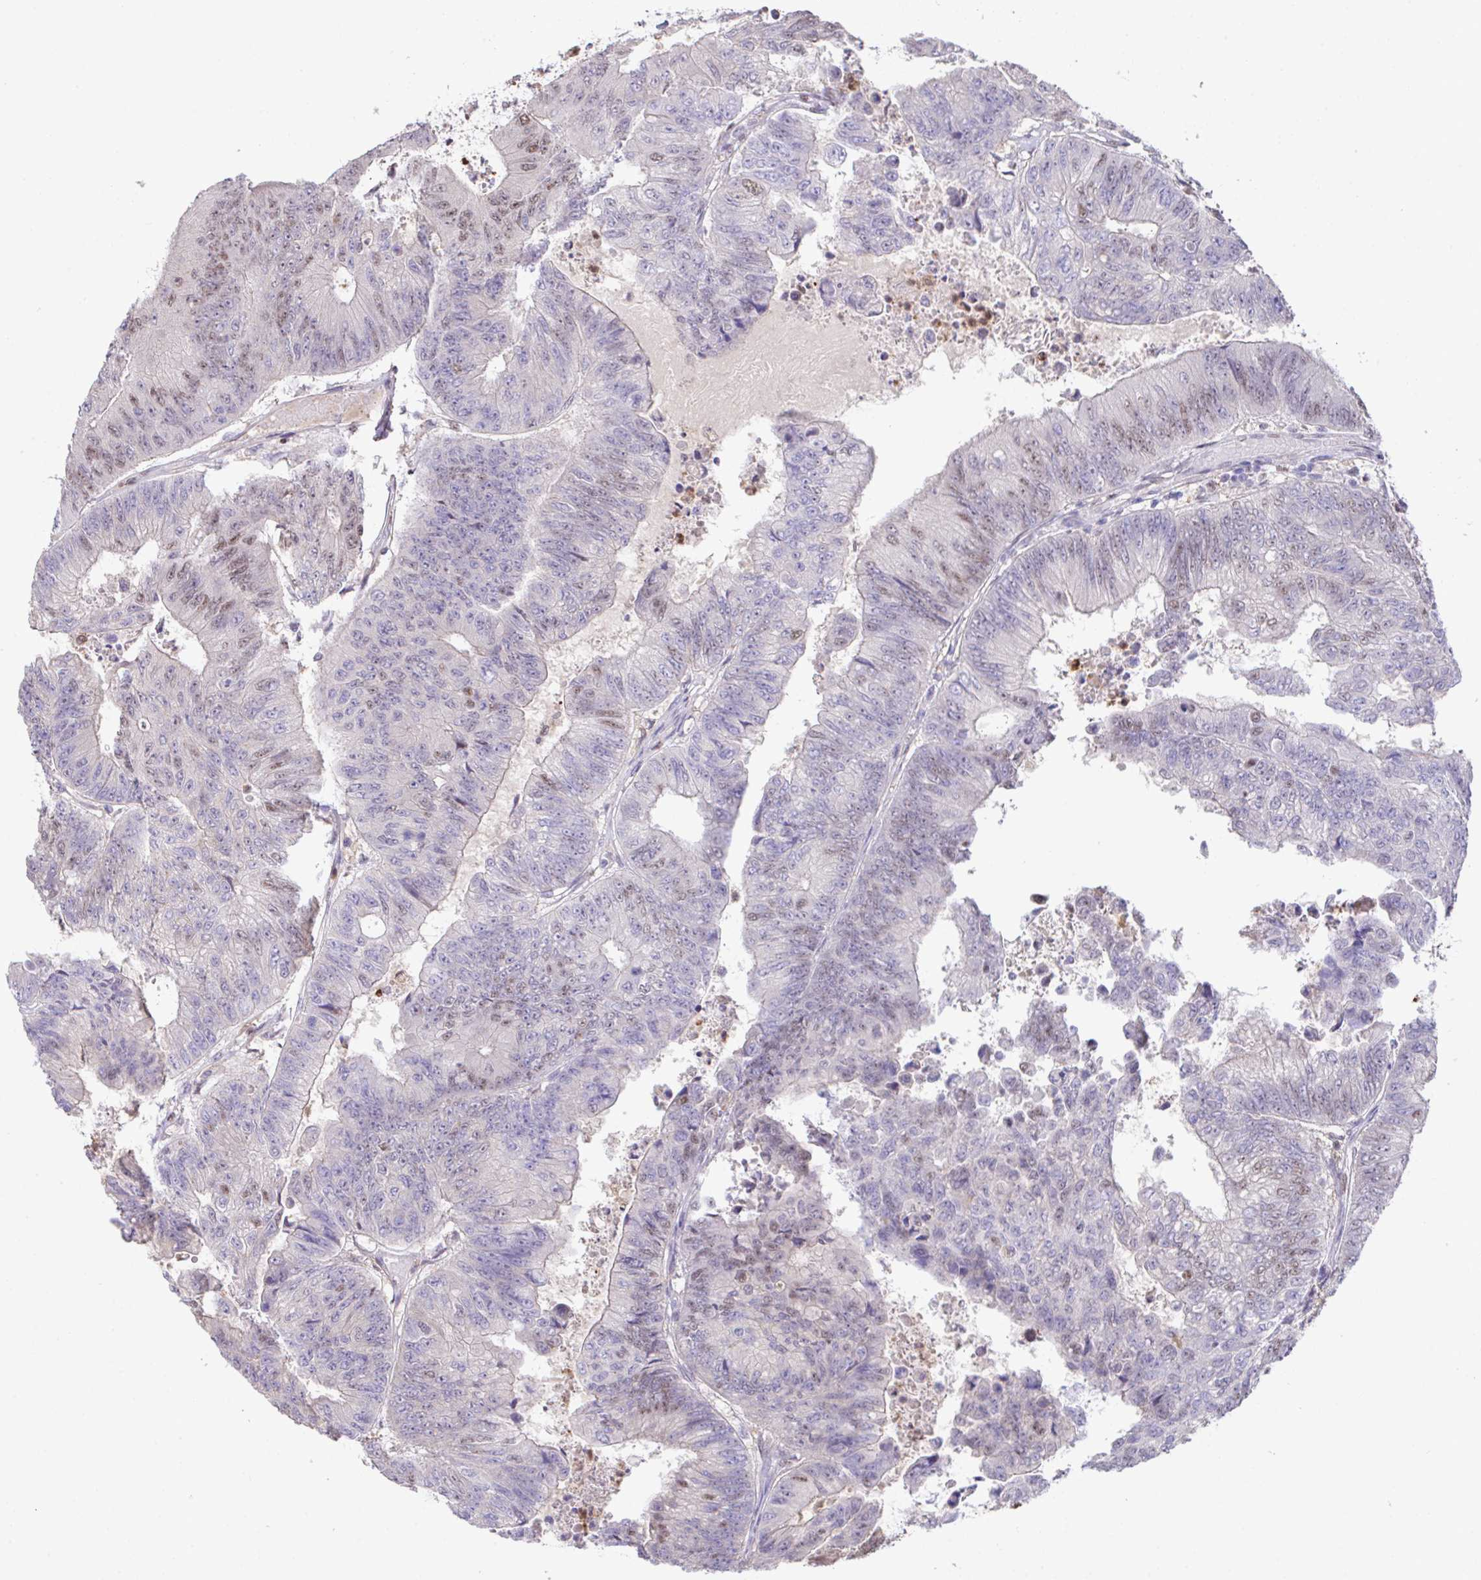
{"staining": {"intensity": "weak", "quantity": "25%-75%", "location": "nuclear"}, "tissue": "colorectal cancer", "cell_type": "Tumor cells", "image_type": "cancer", "snomed": [{"axis": "morphology", "description": "Adenocarcinoma, NOS"}, {"axis": "topography", "description": "Colon"}], "caption": "A high-resolution image shows immunohistochemistry staining of colorectal cancer (adenocarcinoma), which displays weak nuclear expression in approximately 25%-75% of tumor cells. Ihc stains the protein of interest in brown and the nuclei are stained blue.", "gene": "OR6K3", "patient": {"sex": "female", "age": 48}}